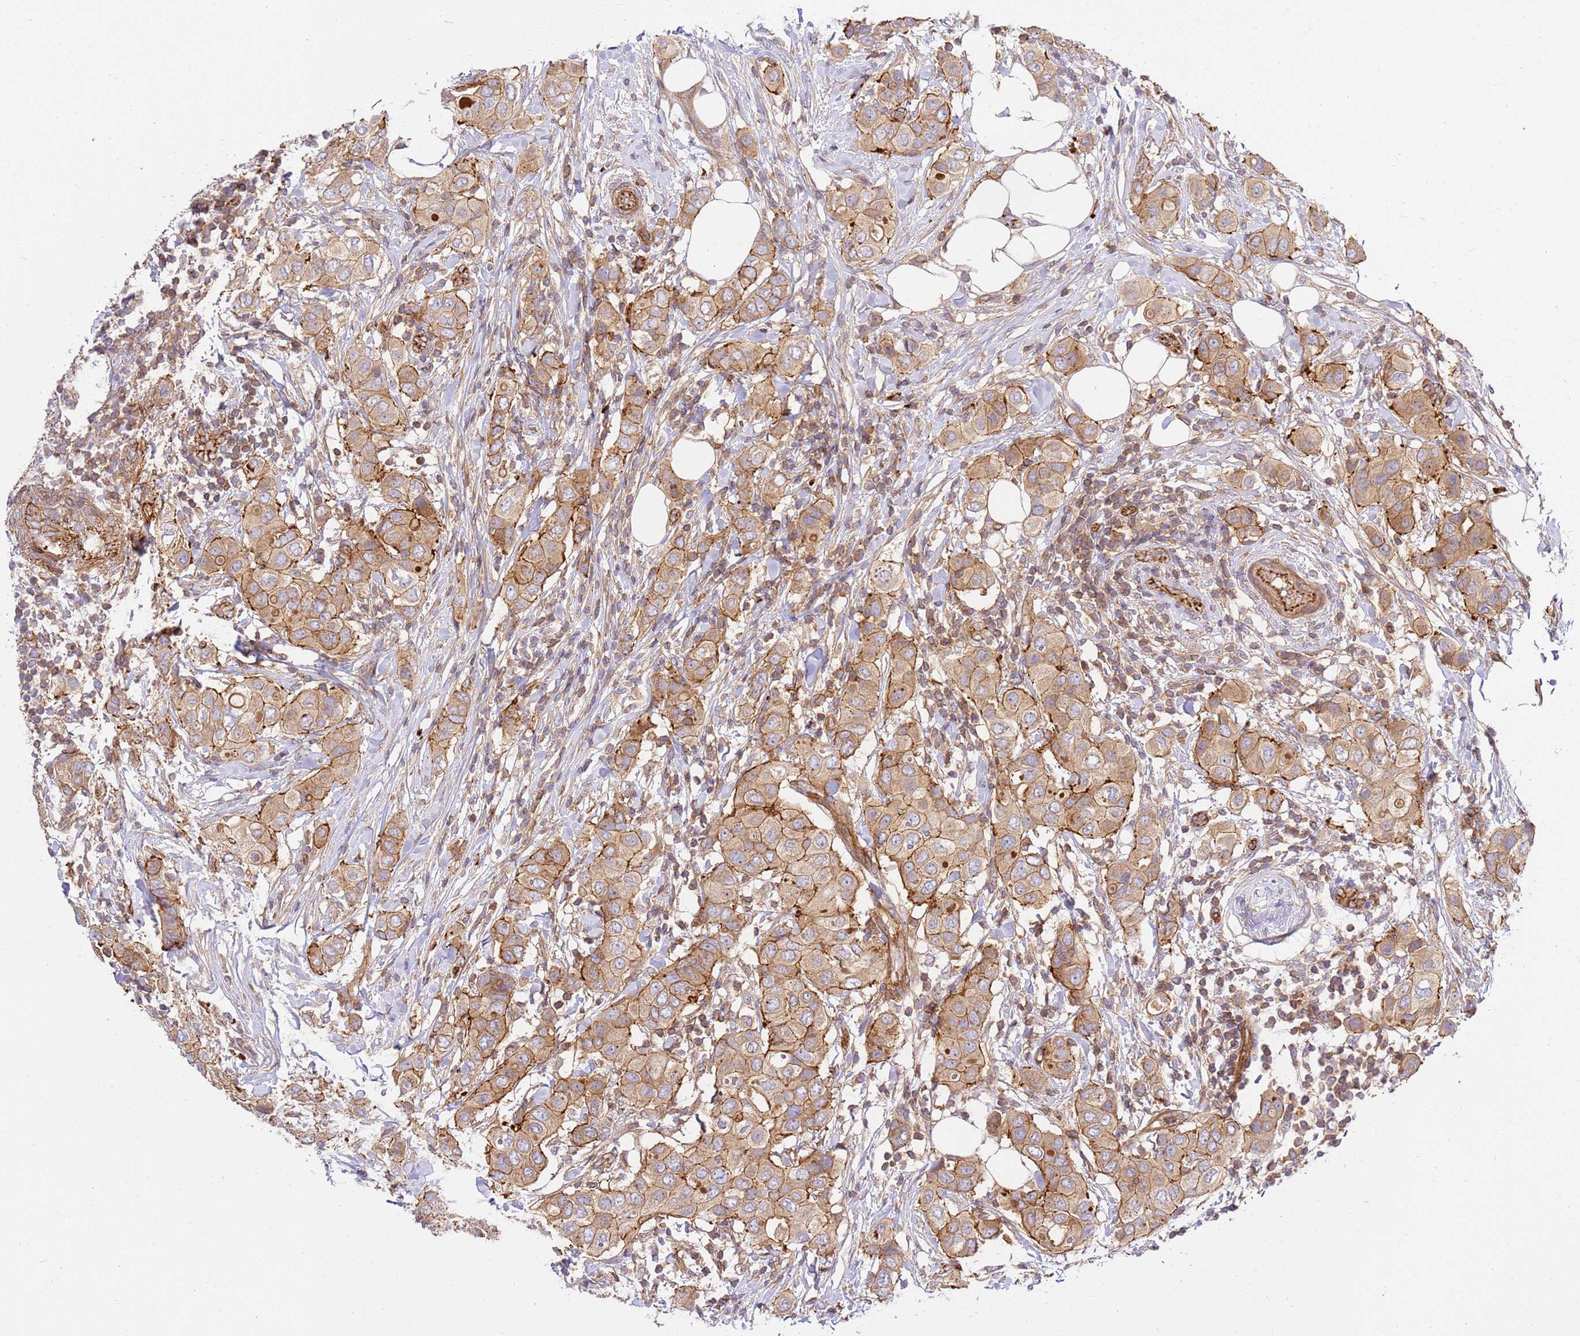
{"staining": {"intensity": "moderate", "quantity": ">75%", "location": "cytoplasmic/membranous"}, "tissue": "breast cancer", "cell_type": "Tumor cells", "image_type": "cancer", "snomed": [{"axis": "morphology", "description": "Lobular carcinoma"}, {"axis": "topography", "description": "Breast"}], "caption": "IHC of breast cancer shows medium levels of moderate cytoplasmic/membranous staining in approximately >75% of tumor cells.", "gene": "EFCAB8", "patient": {"sex": "female", "age": 51}}